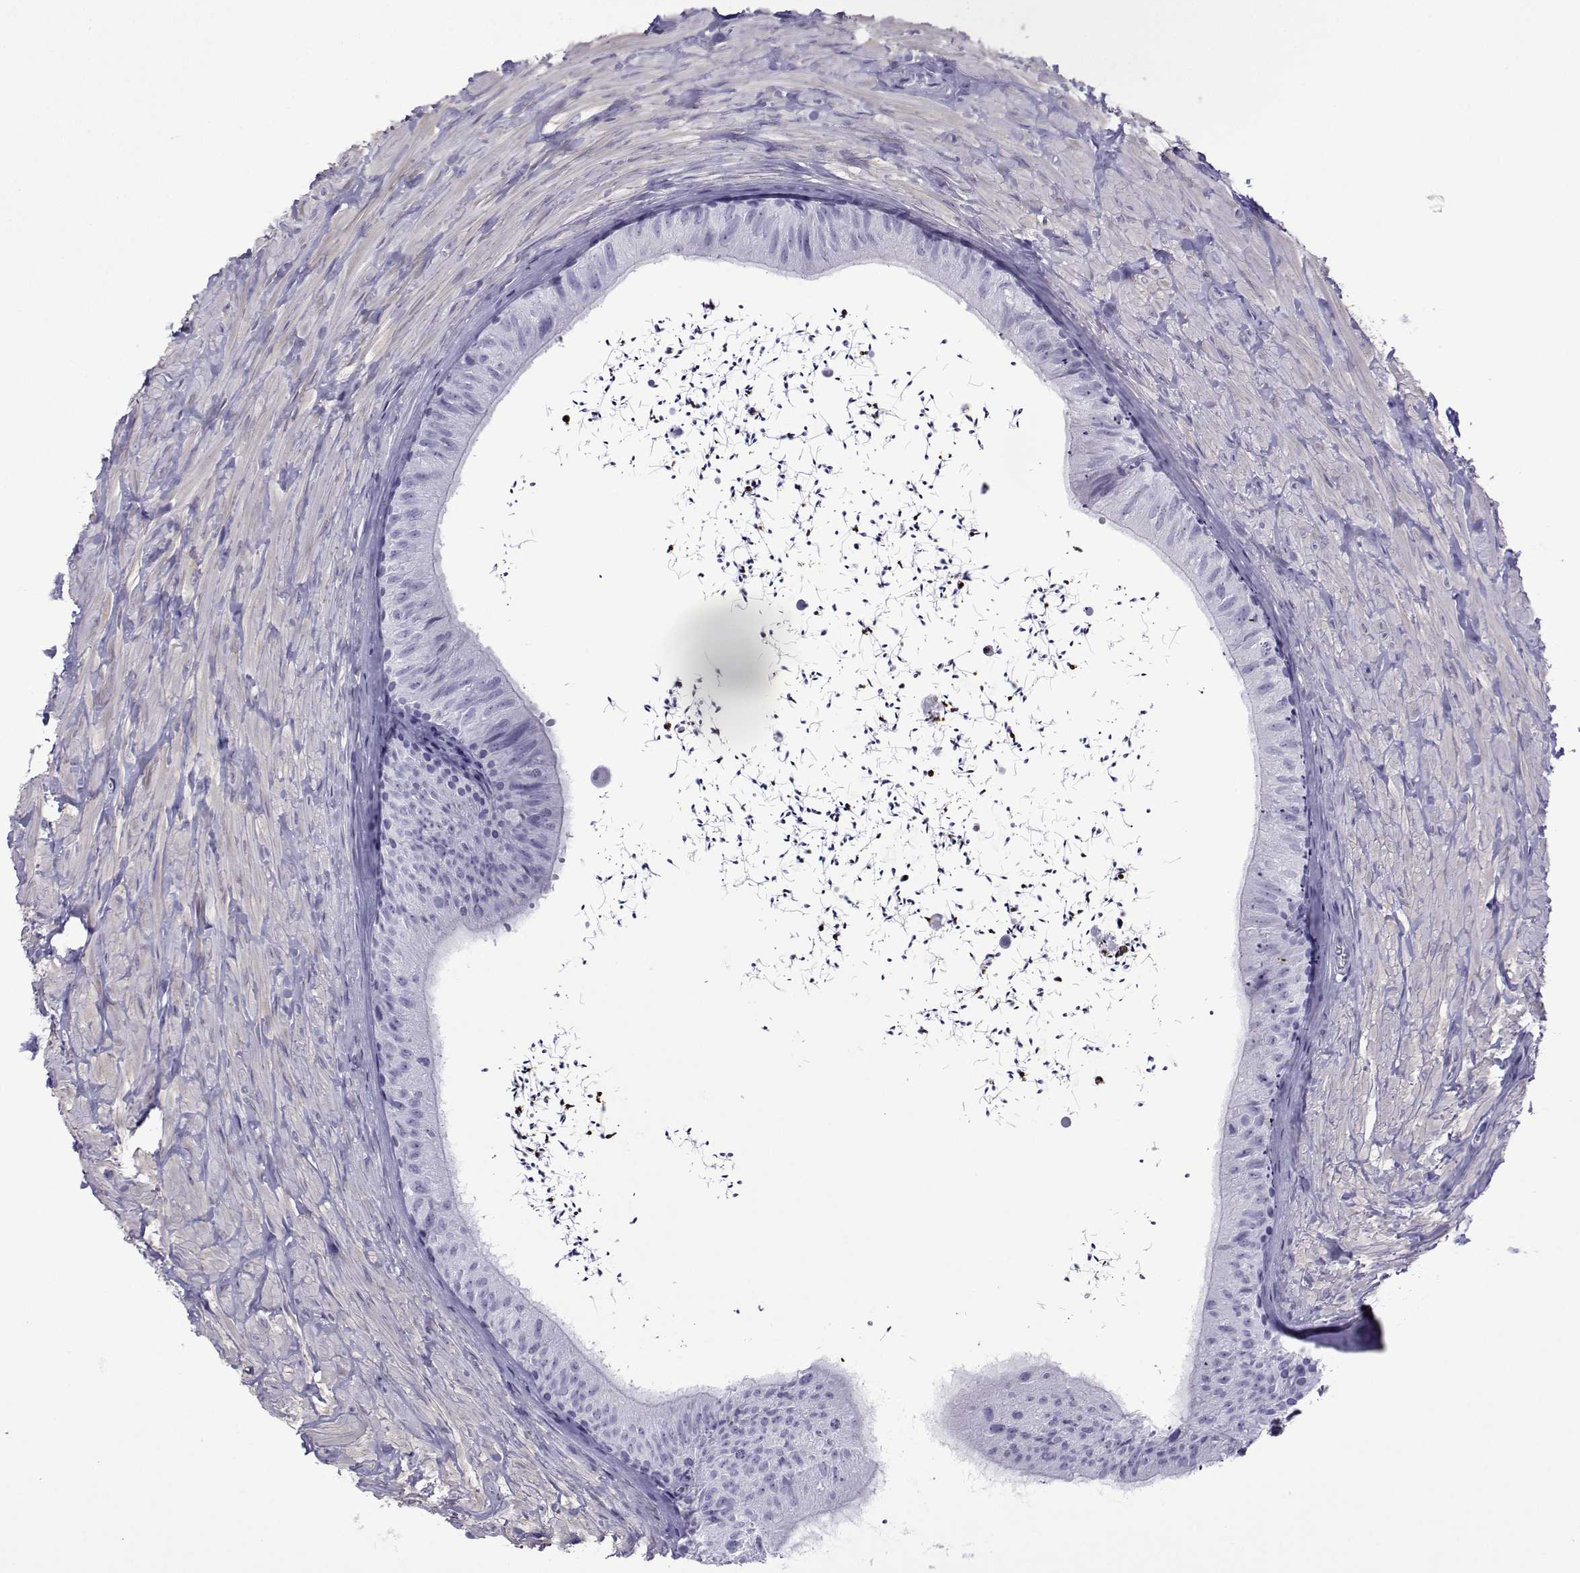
{"staining": {"intensity": "negative", "quantity": "none", "location": "none"}, "tissue": "epididymis", "cell_type": "Glandular cells", "image_type": "normal", "snomed": [{"axis": "morphology", "description": "Normal tissue, NOS"}, {"axis": "topography", "description": "Epididymis"}], "caption": "A high-resolution image shows immunohistochemistry staining of benign epididymis, which demonstrates no significant expression in glandular cells.", "gene": "SPANXA1", "patient": {"sex": "male", "age": 32}}